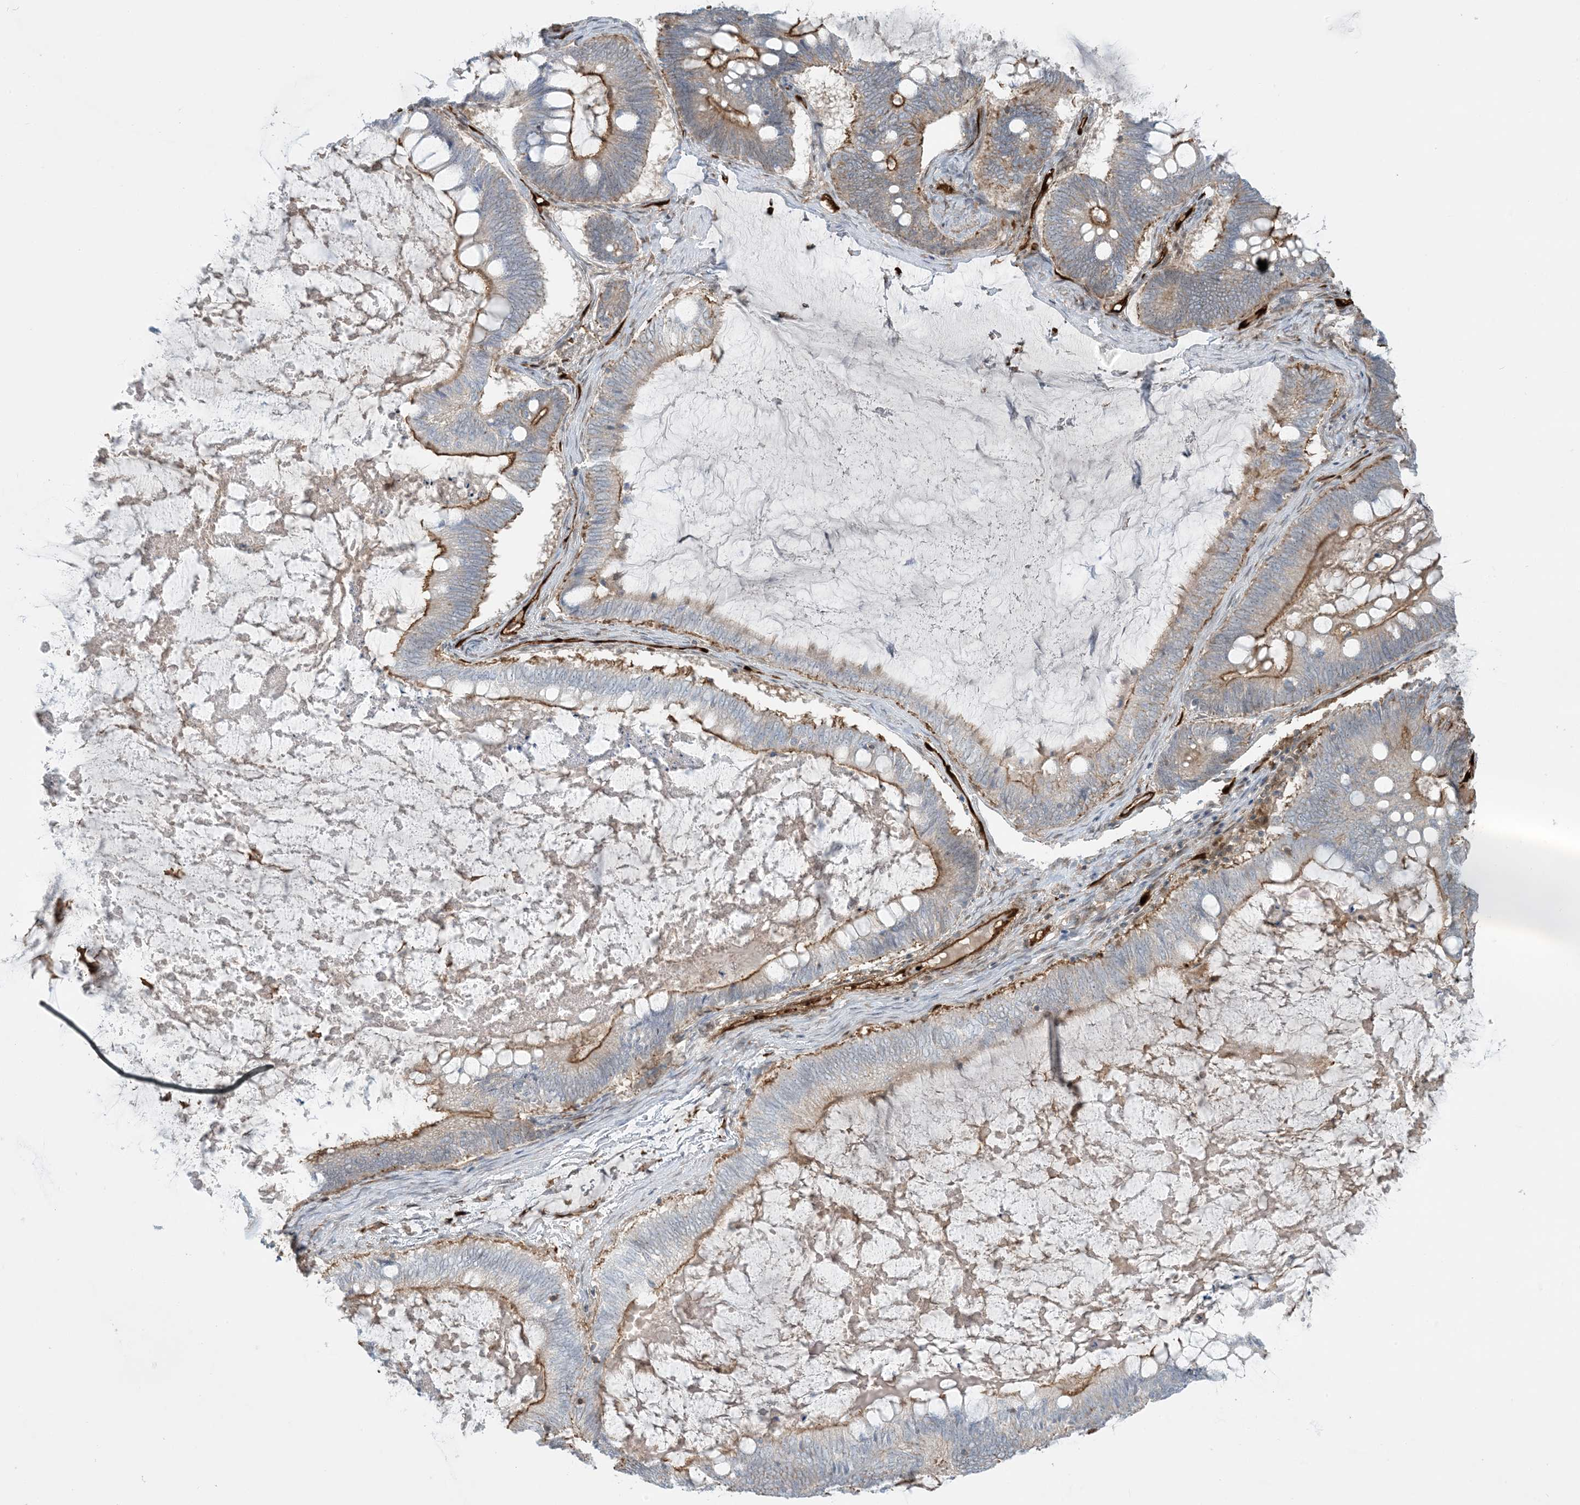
{"staining": {"intensity": "strong", "quantity": "25%-75%", "location": "cytoplasmic/membranous"}, "tissue": "ovarian cancer", "cell_type": "Tumor cells", "image_type": "cancer", "snomed": [{"axis": "morphology", "description": "Cystadenocarcinoma, mucinous, NOS"}, {"axis": "topography", "description": "Ovary"}], "caption": "Immunohistochemistry of human ovarian cancer (mucinous cystadenocarcinoma) reveals high levels of strong cytoplasmic/membranous positivity in approximately 25%-75% of tumor cells. The staining was performed using DAB, with brown indicating positive protein expression. Nuclei are stained blue with hematoxylin.", "gene": "PPM1F", "patient": {"sex": "female", "age": 61}}